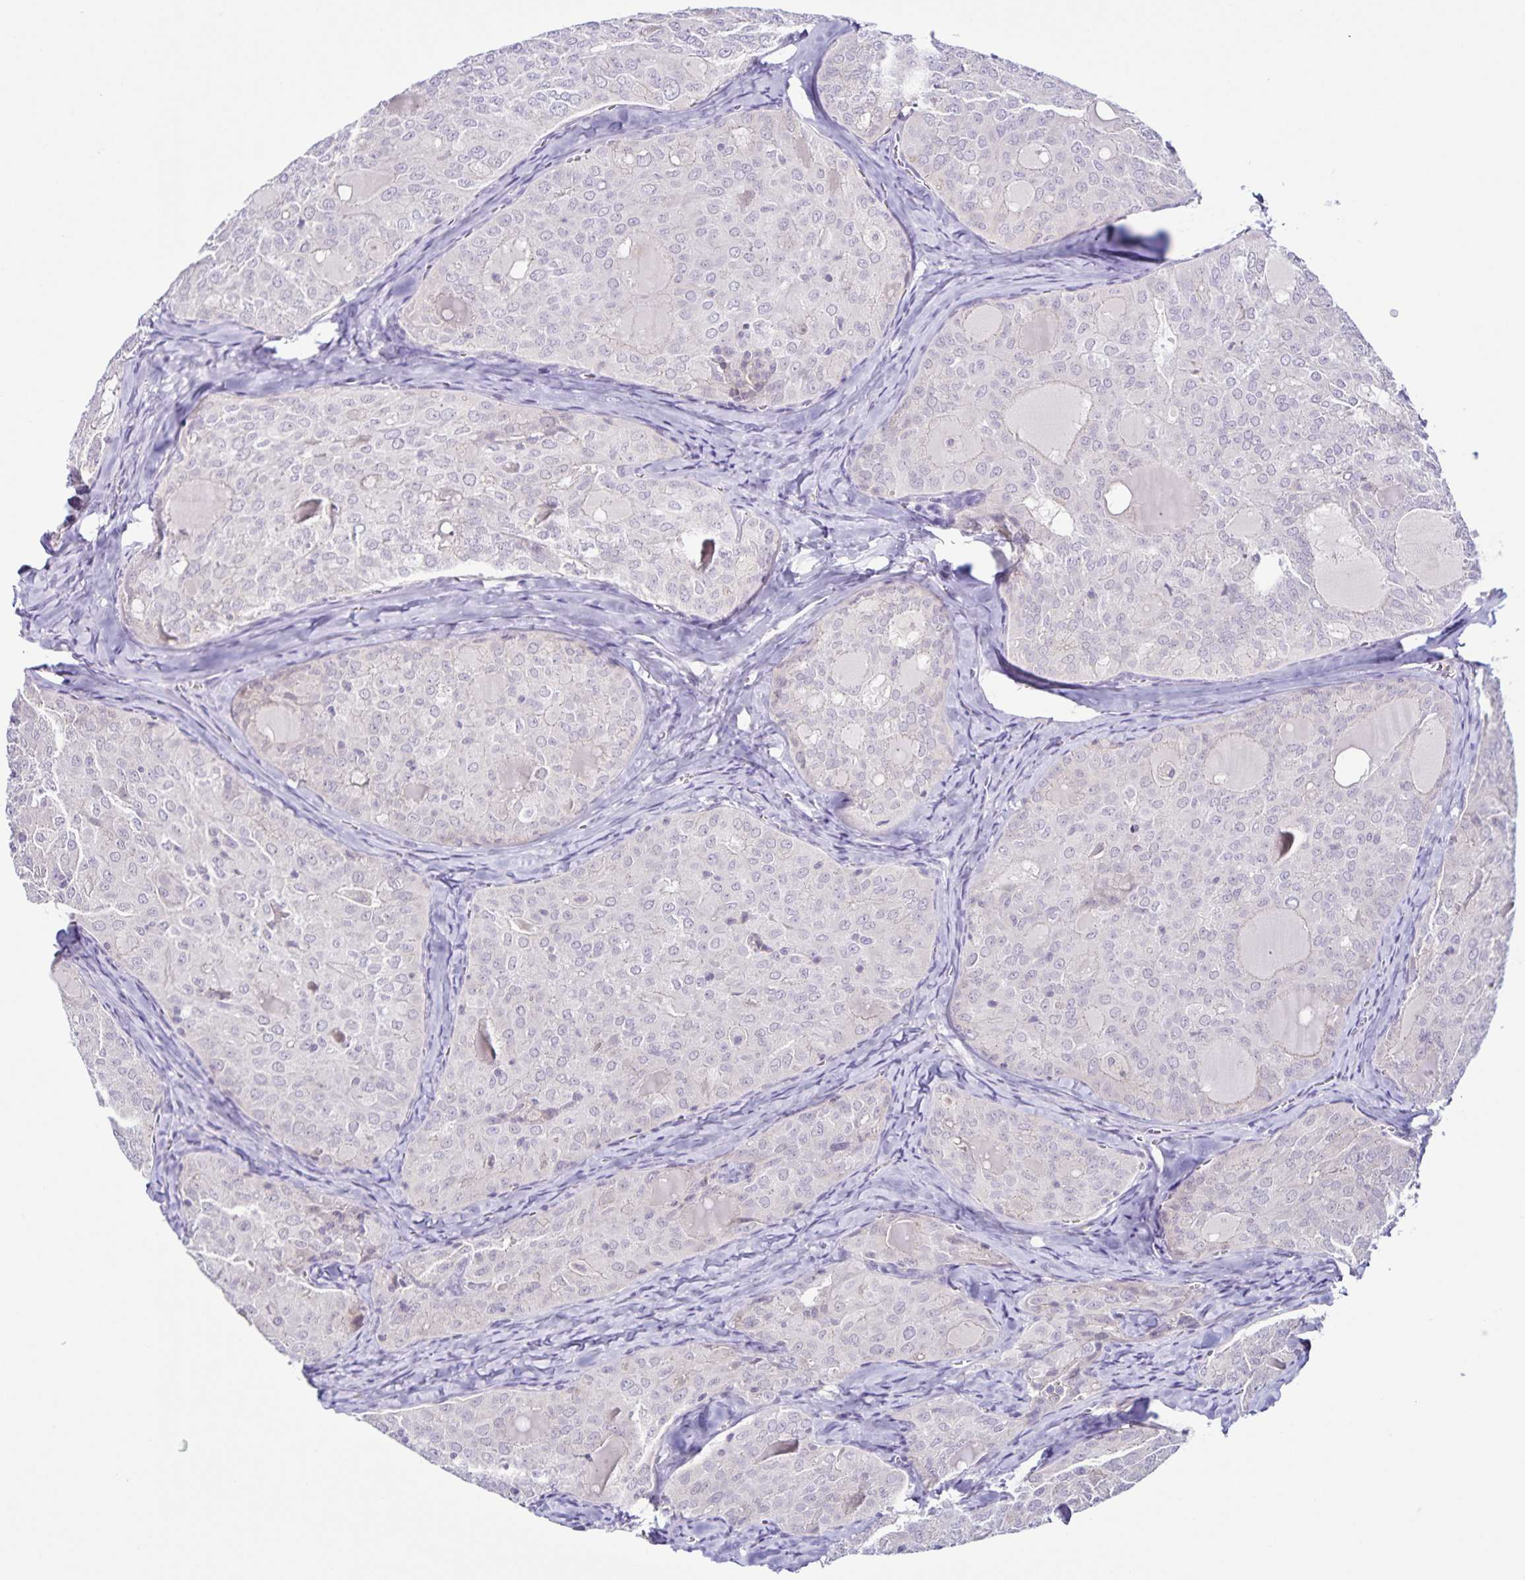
{"staining": {"intensity": "negative", "quantity": "none", "location": "none"}, "tissue": "thyroid cancer", "cell_type": "Tumor cells", "image_type": "cancer", "snomed": [{"axis": "morphology", "description": "Follicular adenoma carcinoma, NOS"}, {"axis": "topography", "description": "Thyroid gland"}], "caption": "DAB immunohistochemical staining of human thyroid follicular adenoma carcinoma reveals no significant positivity in tumor cells. (DAB immunohistochemistry, high magnification).", "gene": "STPG4", "patient": {"sex": "male", "age": 75}}